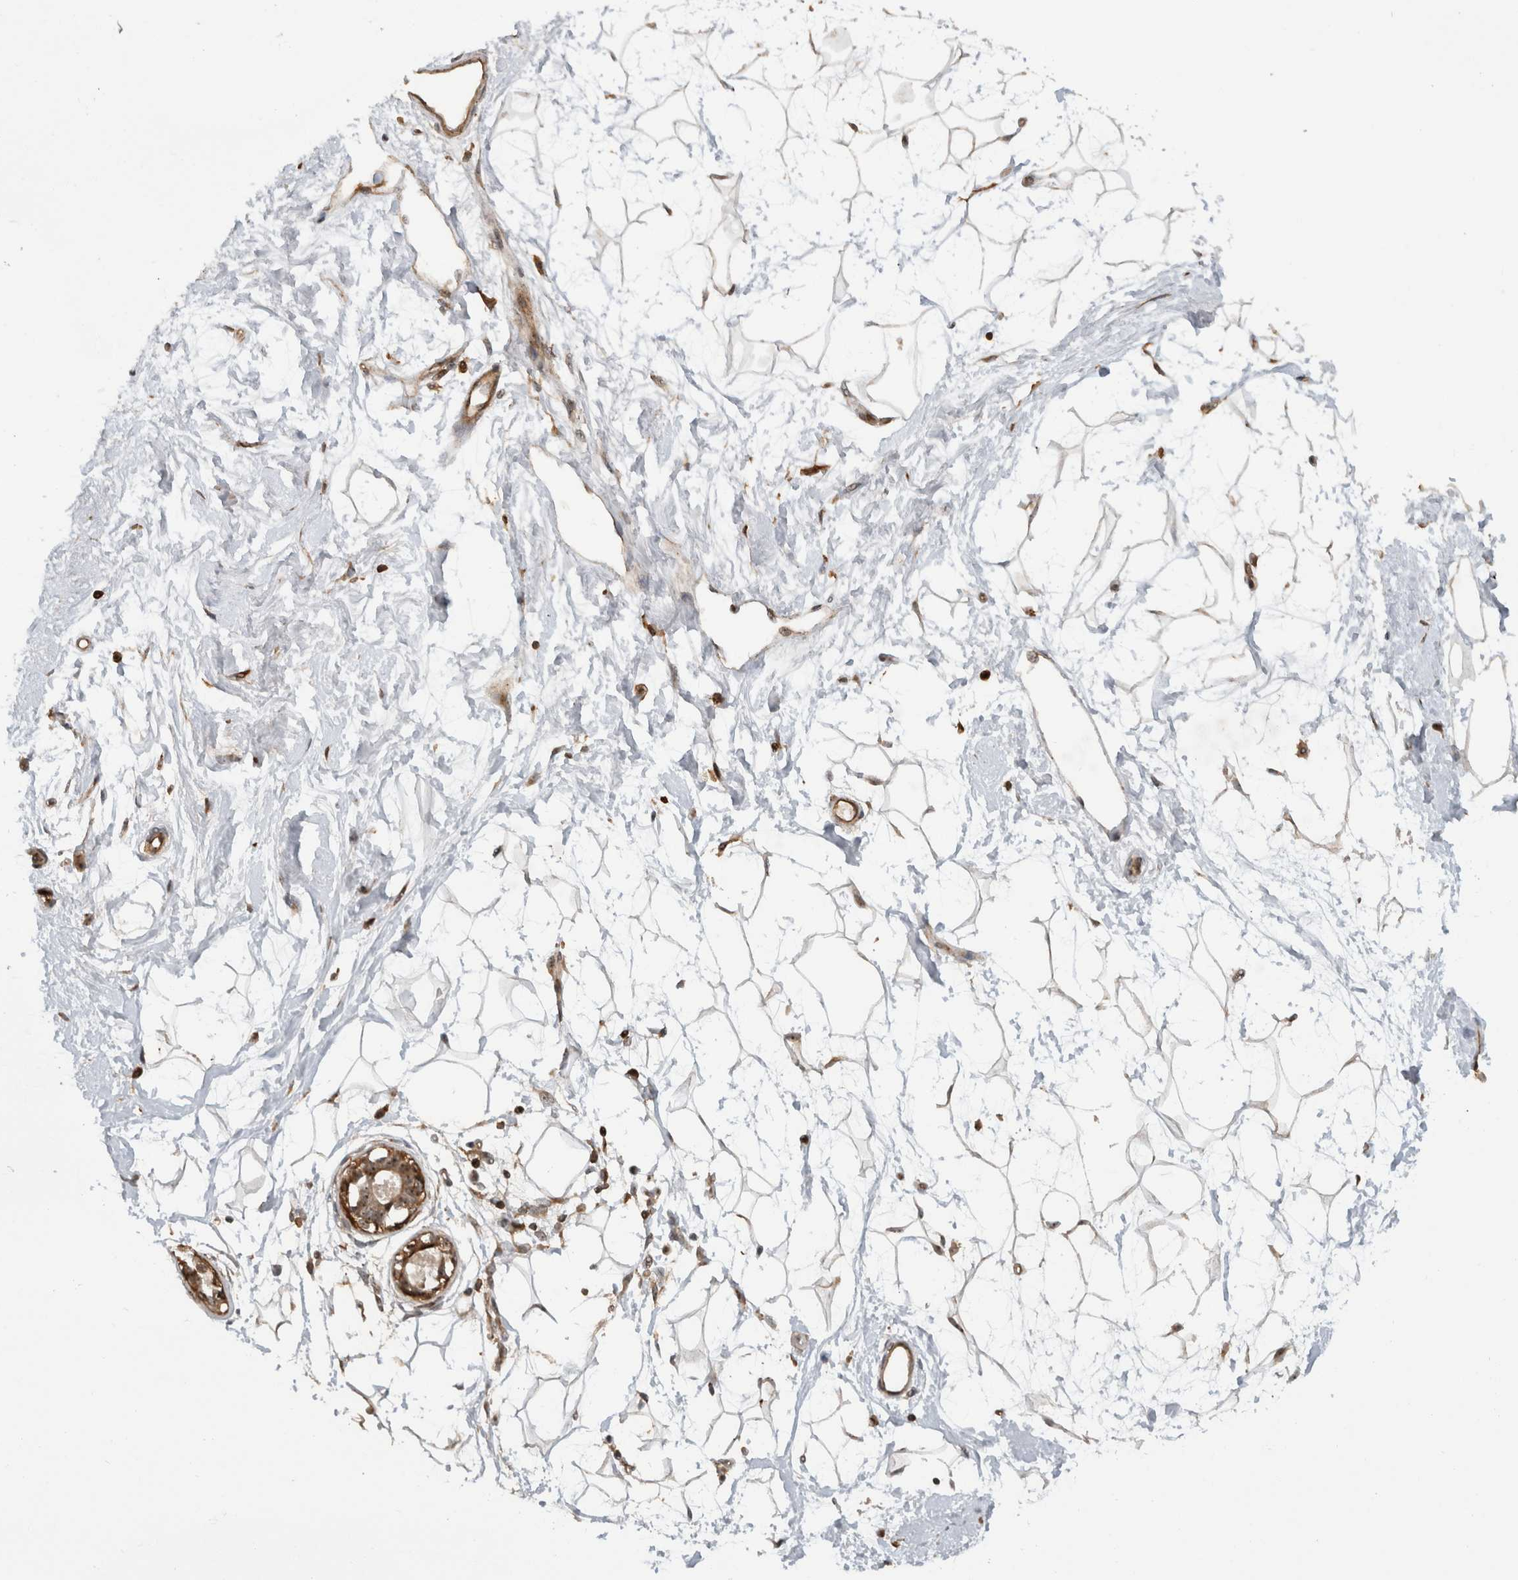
{"staining": {"intensity": "weak", "quantity": ">75%", "location": "cytoplasmic/membranous"}, "tissue": "breast", "cell_type": "Adipocytes", "image_type": "normal", "snomed": [{"axis": "morphology", "description": "Normal tissue, NOS"}, {"axis": "topography", "description": "Breast"}], "caption": "This image exhibits unremarkable breast stained with immunohistochemistry to label a protein in brown. The cytoplasmic/membranous of adipocytes show weak positivity for the protein. Nuclei are counter-stained blue.", "gene": "WASF2", "patient": {"sex": "female", "age": 45}}